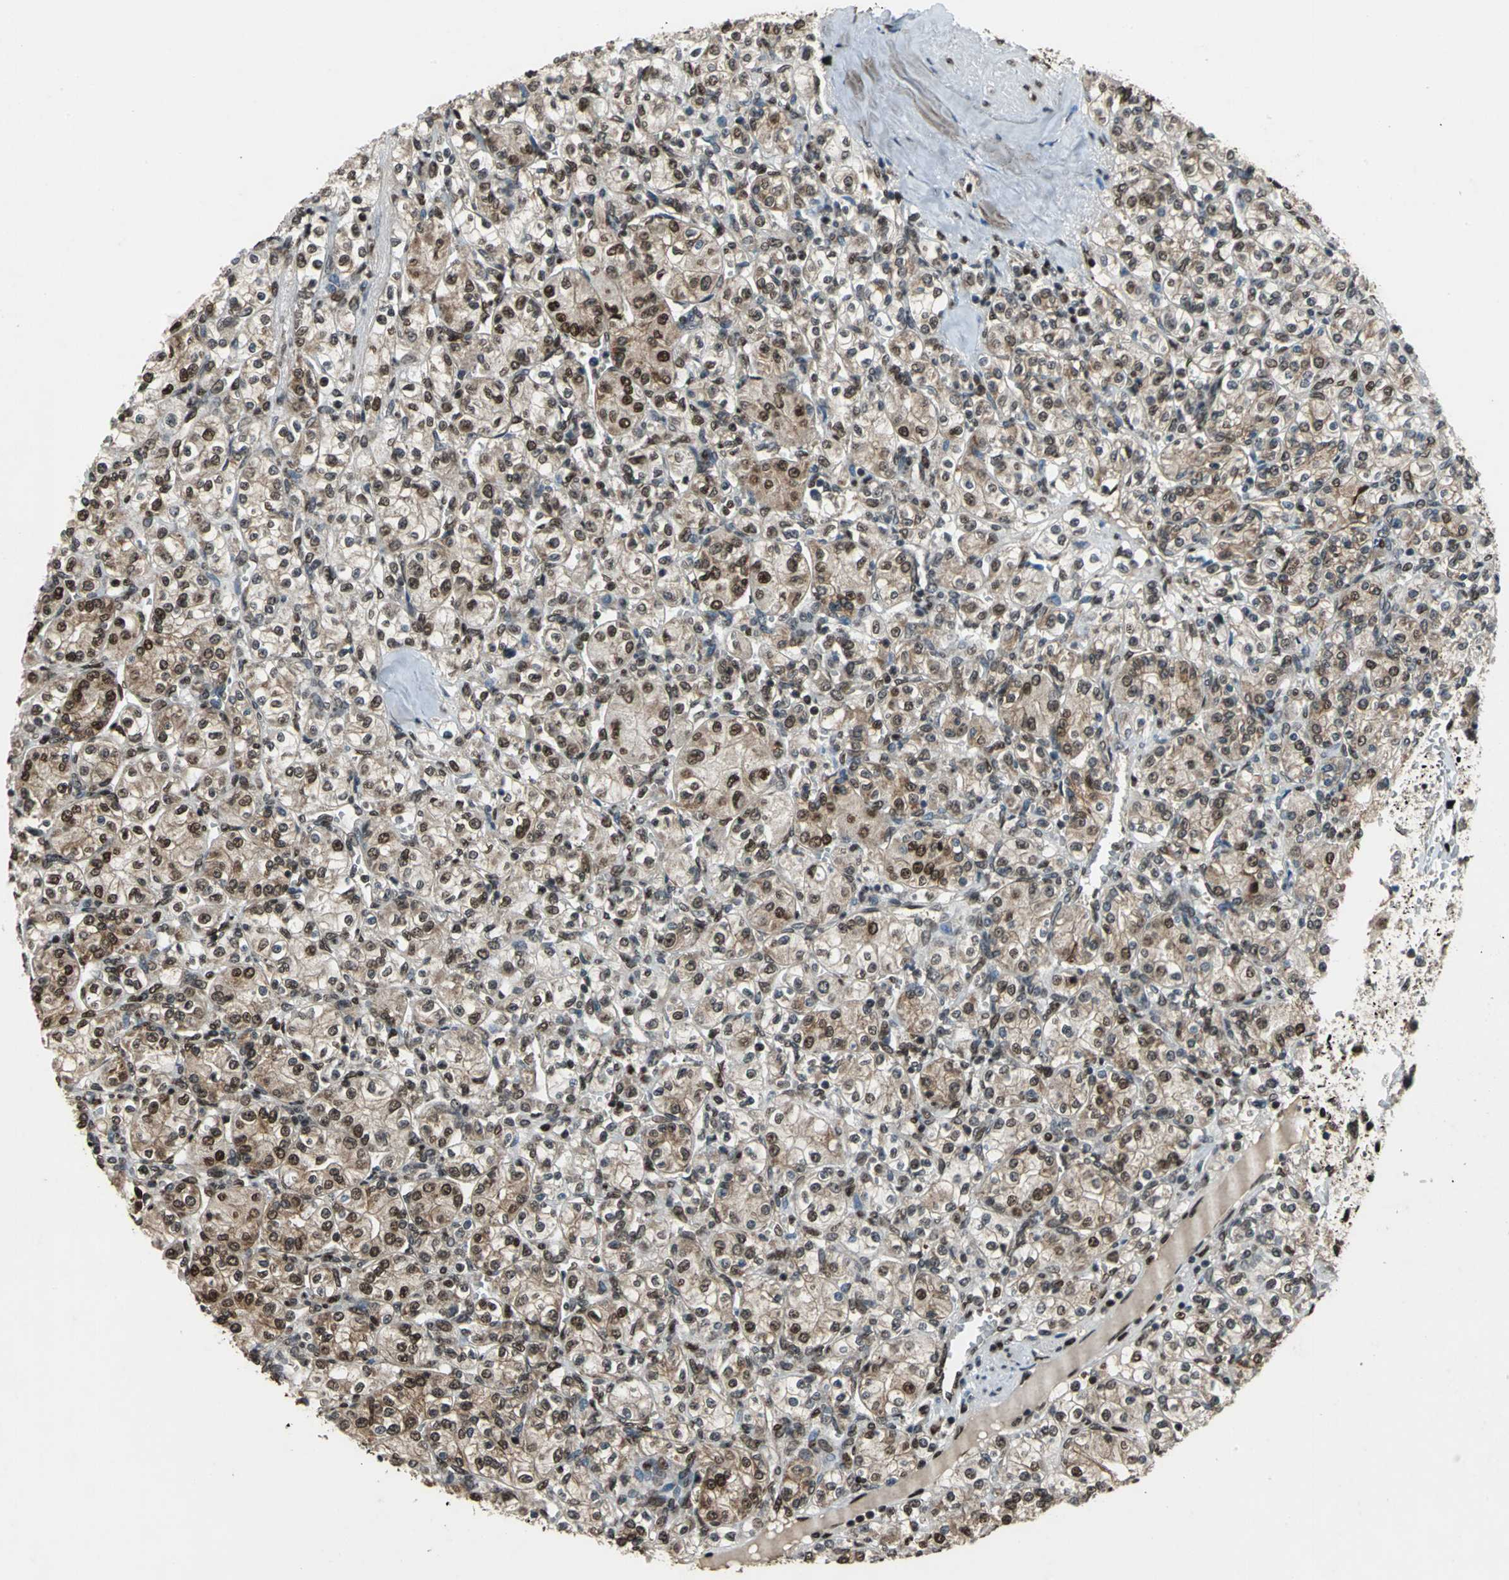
{"staining": {"intensity": "moderate", "quantity": ">75%", "location": "cytoplasmic/membranous,nuclear"}, "tissue": "renal cancer", "cell_type": "Tumor cells", "image_type": "cancer", "snomed": [{"axis": "morphology", "description": "Adenocarcinoma, NOS"}, {"axis": "topography", "description": "Kidney"}], "caption": "Human adenocarcinoma (renal) stained with a protein marker exhibits moderate staining in tumor cells.", "gene": "ANP32A", "patient": {"sex": "male", "age": 77}}